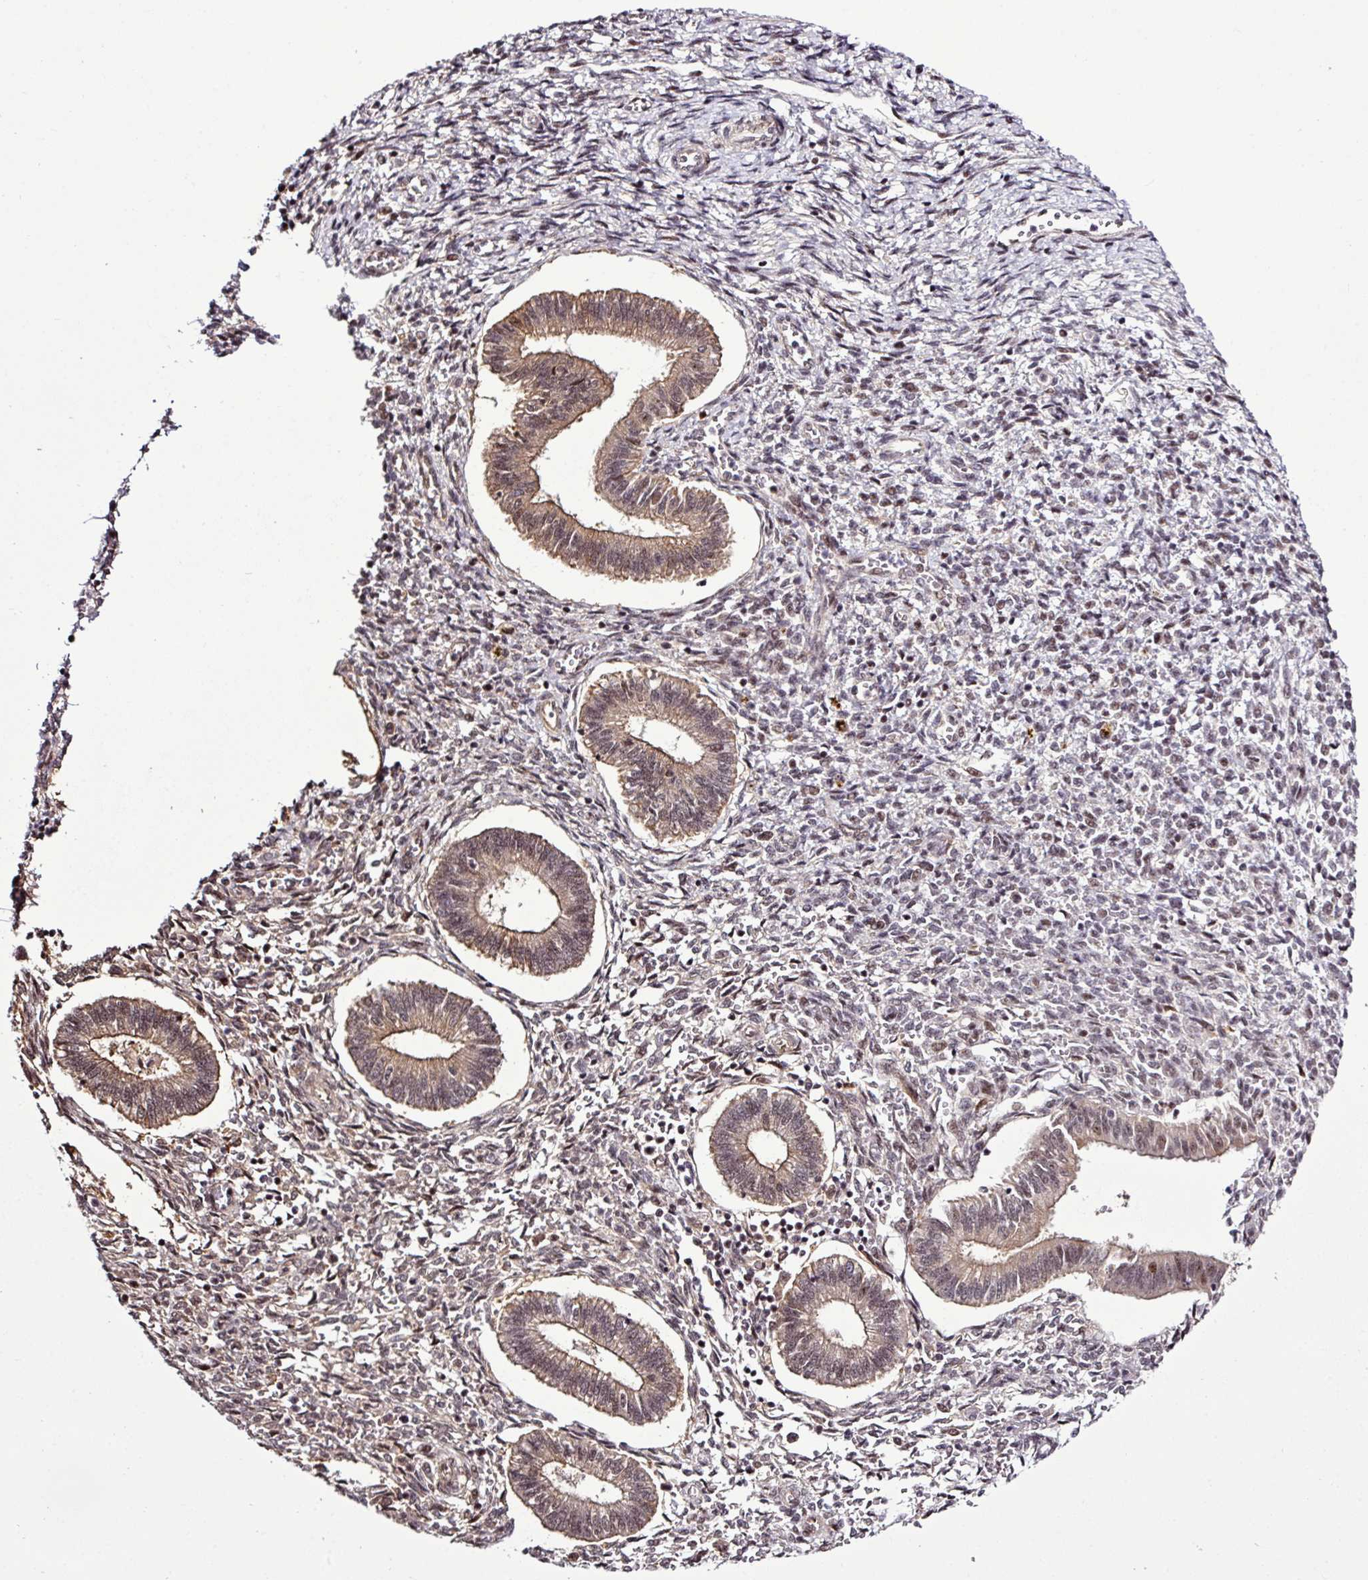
{"staining": {"intensity": "weak", "quantity": "25%-75%", "location": "cytoplasmic/membranous,nuclear"}, "tissue": "endometrium", "cell_type": "Cells in endometrial stroma", "image_type": "normal", "snomed": [{"axis": "morphology", "description": "Normal tissue, NOS"}, {"axis": "topography", "description": "Endometrium"}], "caption": "Endometrium stained with DAB IHC exhibits low levels of weak cytoplasmic/membranous,nuclear staining in about 25%-75% of cells in endometrial stroma.", "gene": "ITPKC", "patient": {"sex": "female", "age": 25}}